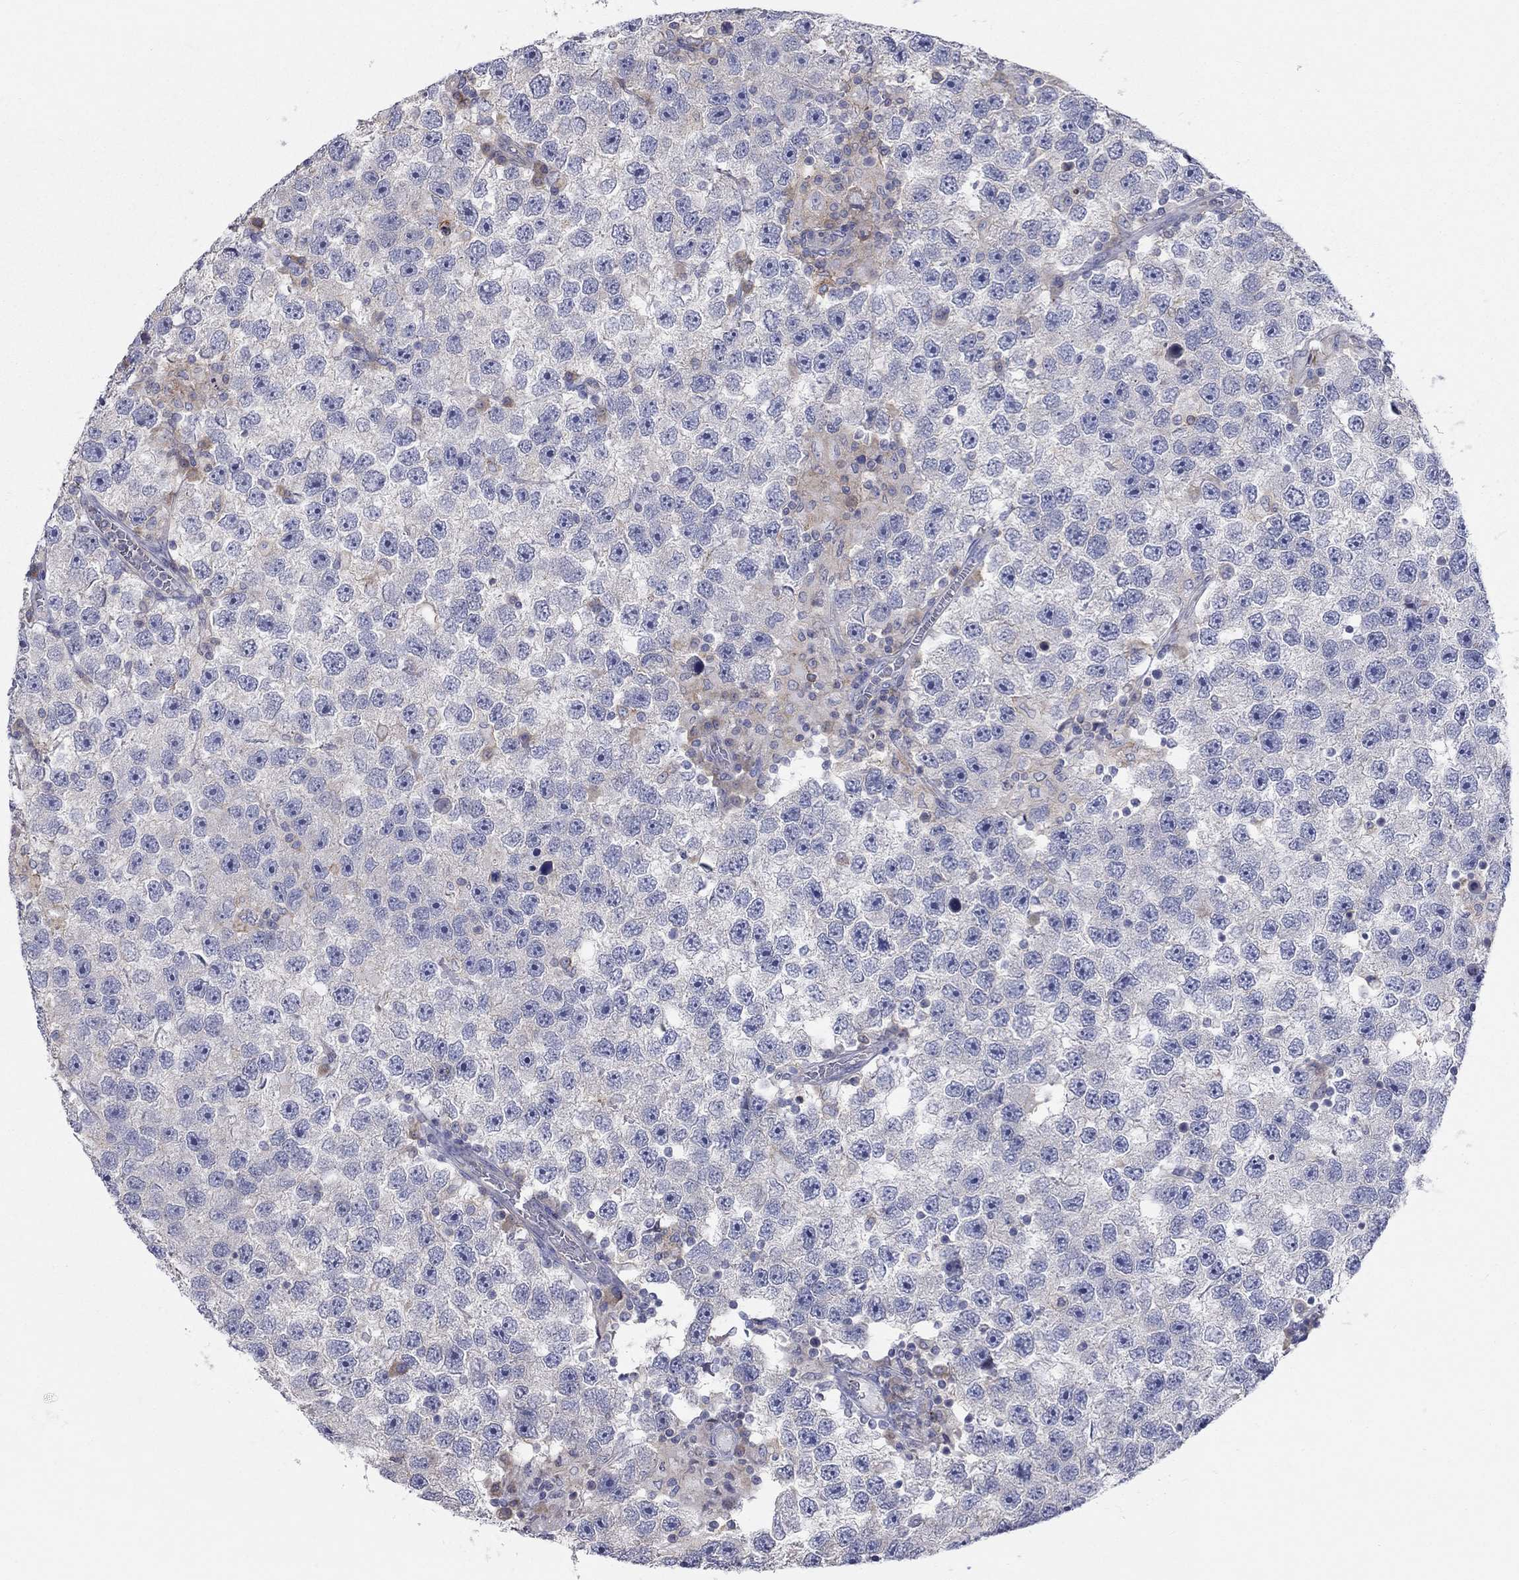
{"staining": {"intensity": "weak", "quantity": "<25%", "location": "cytoplasmic/membranous"}, "tissue": "testis cancer", "cell_type": "Tumor cells", "image_type": "cancer", "snomed": [{"axis": "morphology", "description": "Seminoma, NOS"}, {"axis": "topography", "description": "Testis"}], "caption": "The image demonstrates no significant expression in tumor cells of testis cancer (seminoma). (Stains: DAB immunohistochemistry (IHC) with hematoxylin counter stain, Microscopy: brightfield microscopy at high magnification).", "gene": "PCDHGA10", "patient": {"sex": "male", "age": 26}}